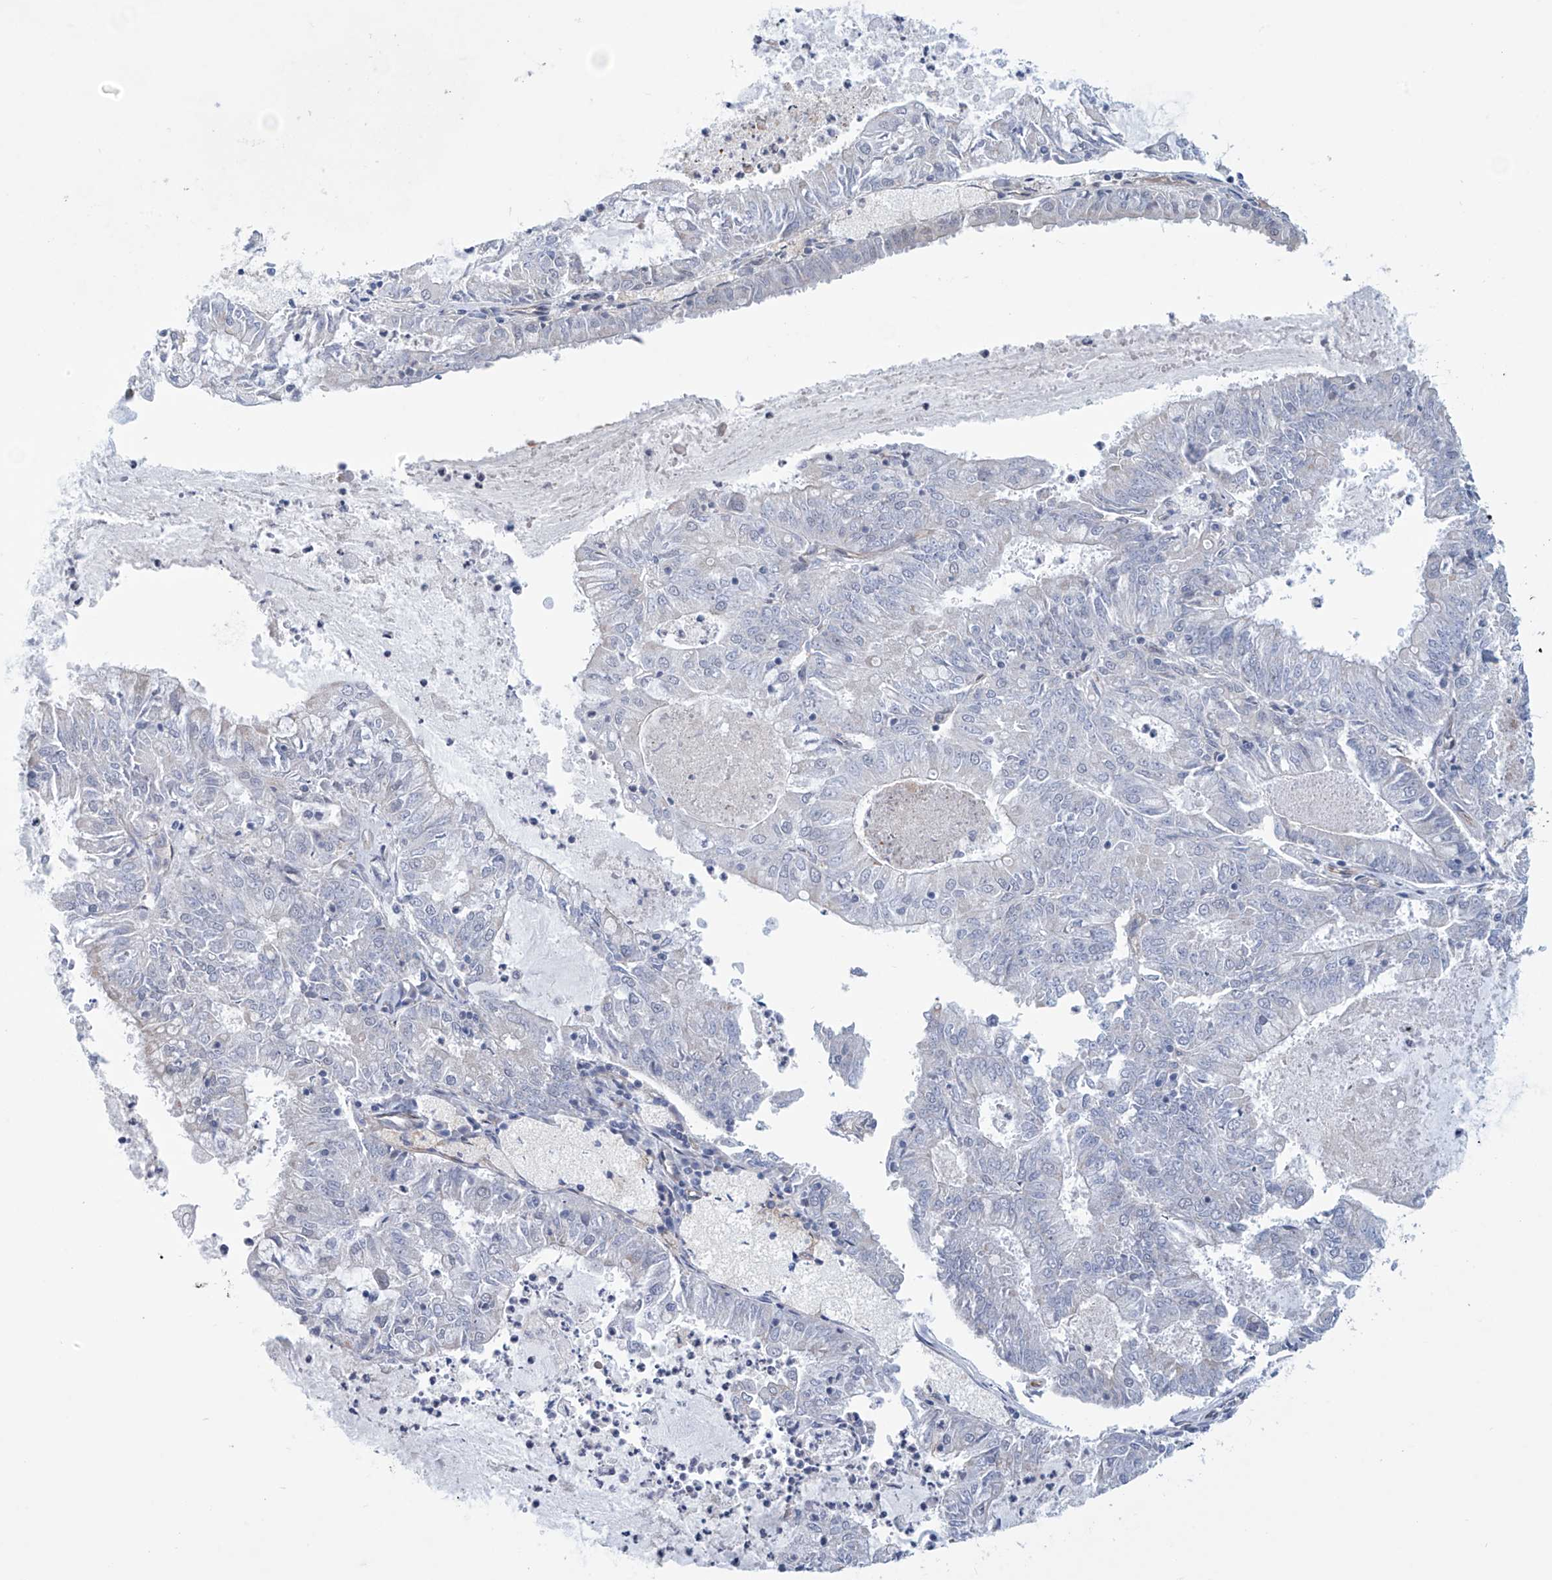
{"staining": {"intensity": "negative", "quantity": "none", "location": "none"}, "tissue": "endometrial cancer", "cell_type": "Tumor cells", "image_type": "cancer", "snomed": [{"axis": "morphology", "description": "Adenocarcinoma, NOS"}, {"axis": "topography", "description": "Endometrium"}], "caption": "An immunohistochemistry photomicrograph of endometrial cancer is shown. There is no staining in tumor cells of endometrial cancer.", "gene": "ABHD13", "patient": {"sex": "female", "age": 57}}